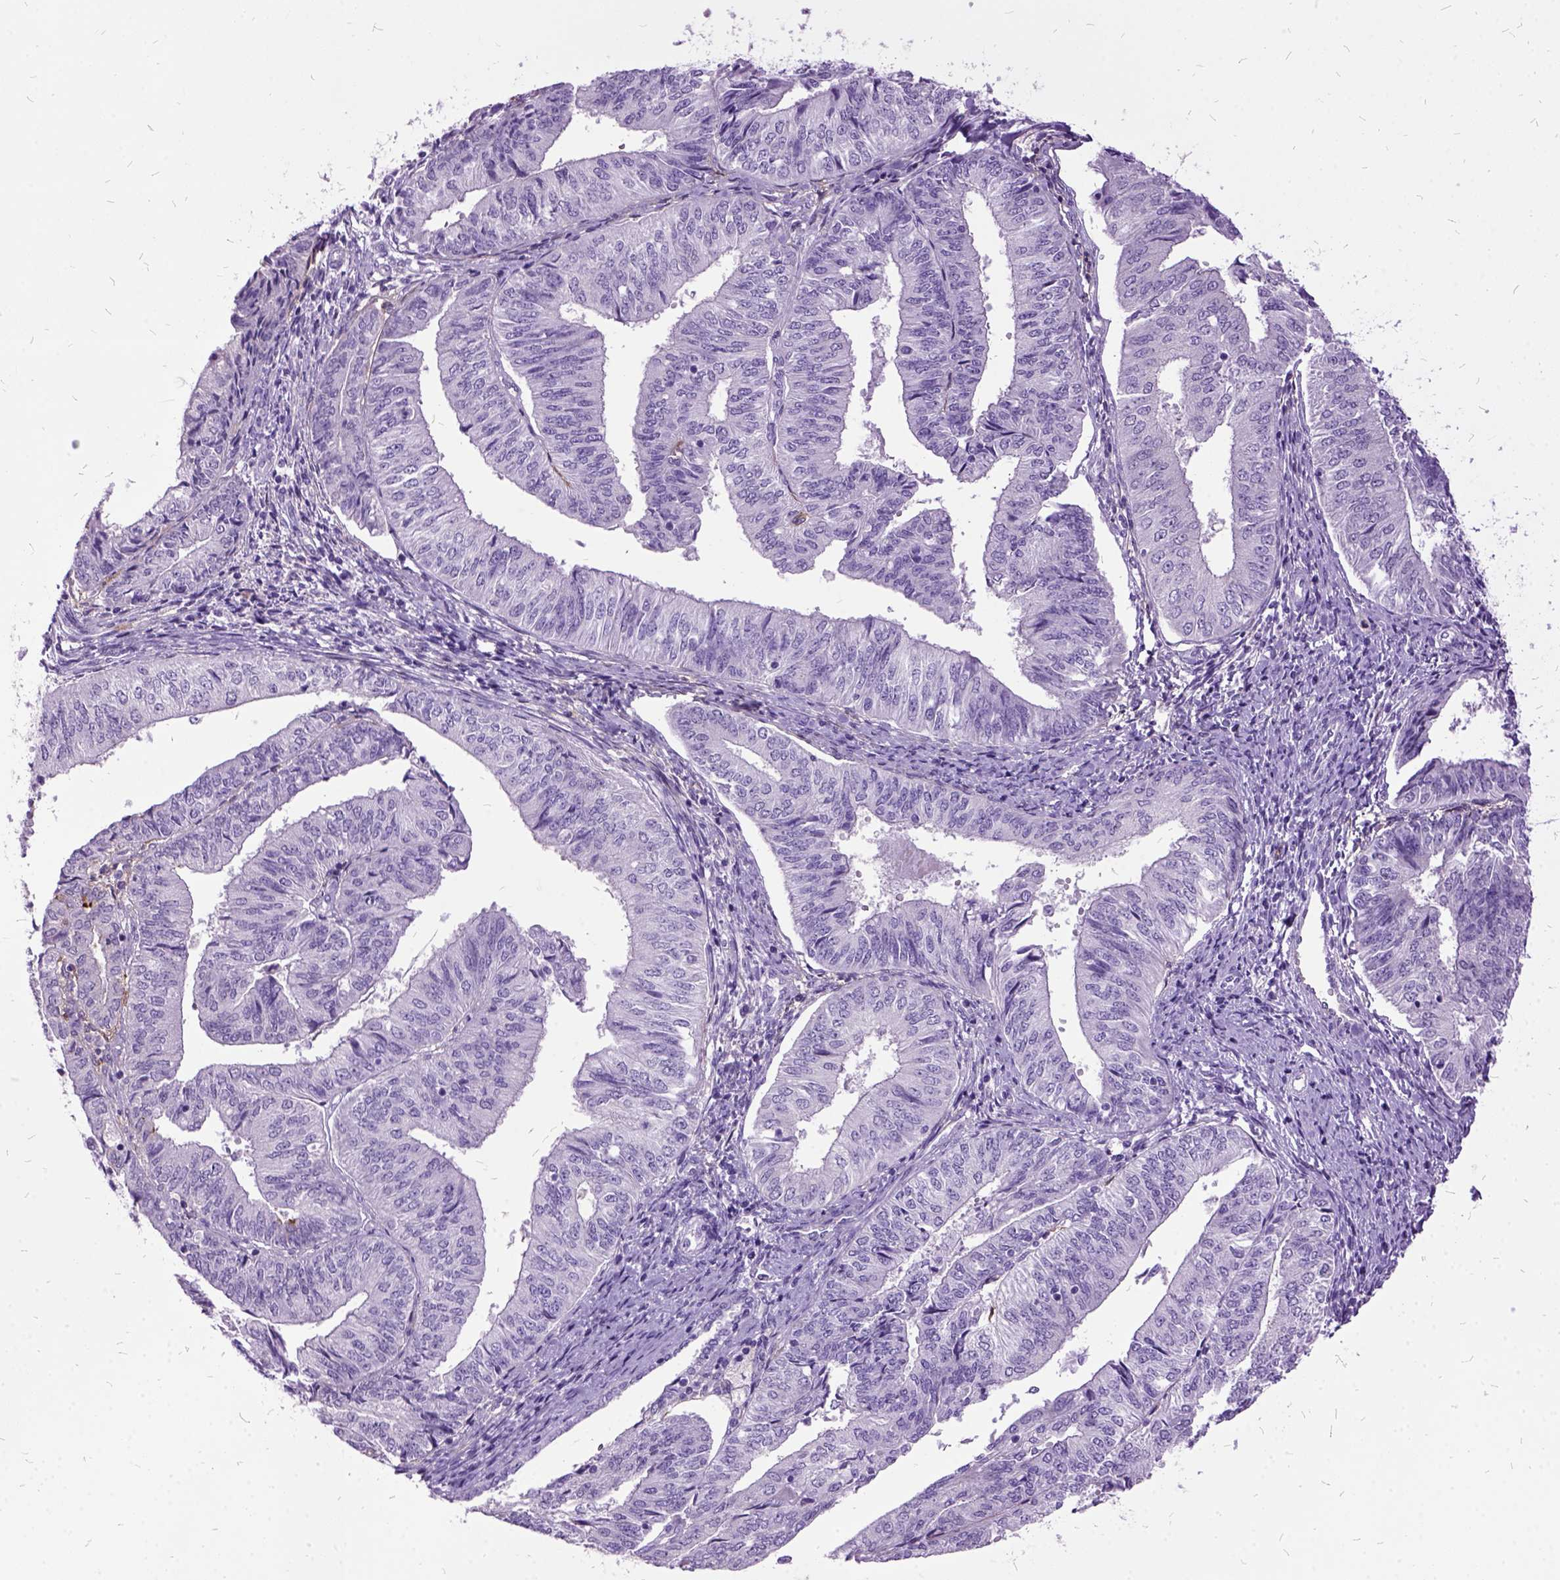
{"staining": {"intensity": "negative", "quantity": "none", "location": "none"}, "tissue": "endometrial cancer", "cell_type": "Tumor cells", "image_type": "cancer", "snomed": [{"axis": "morphology", "description": "Adenocarcinoma, NOS"}, {"axis": "topography", "description": "Endometrium"}], "caption": "Adenocarcinoma (endometrial) was stained to show a protein in brown. There is no significant expression in tumor cells. The staining is performed using DAB (3,3'-diaminobenzidine) brown chromogen with nuclei counter-stained in using hematoxylin.", "gene": "MME", "patient": {"sex": "female", "age": 58}}